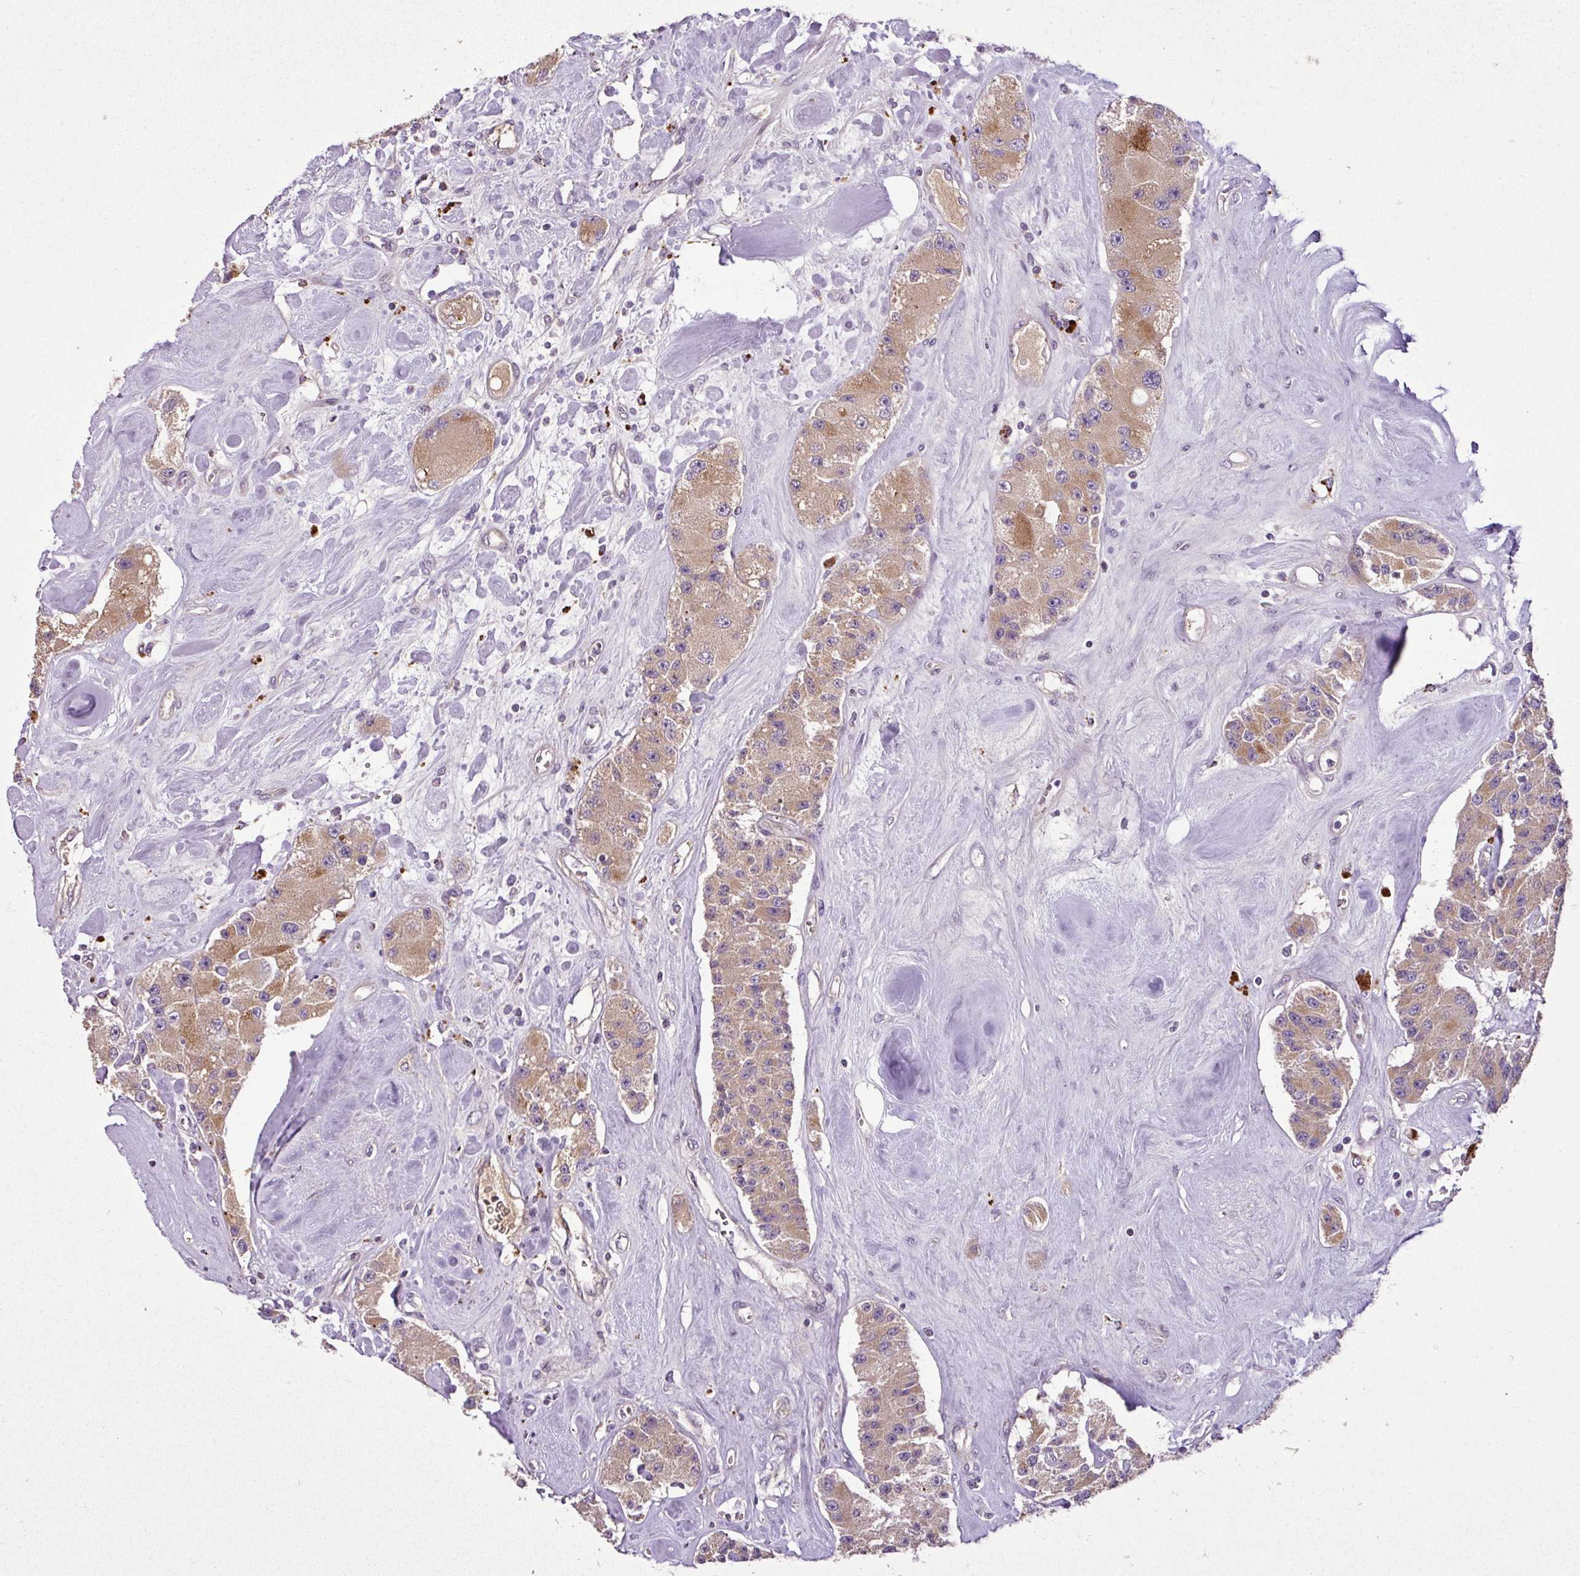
{"staining": {"intensity": "moderate", "quantity": ">75%", "location": "cytoplasmic/membranous"}, "tissue": "carcinoid", "cell_type": "Tumor cells", "image_type": "cancer", "snomed": [{"axis": "morphology", "description": "Carcinoid, malignant, NOS"}, {"axis": "topography", "description": "Pancreas"}], "caption": "Carcinoid stained with a protein marker reveals moderate staining in tumor cells.", "gene": "ZNF266", "patient": {"sex": "male", "age": 41}}